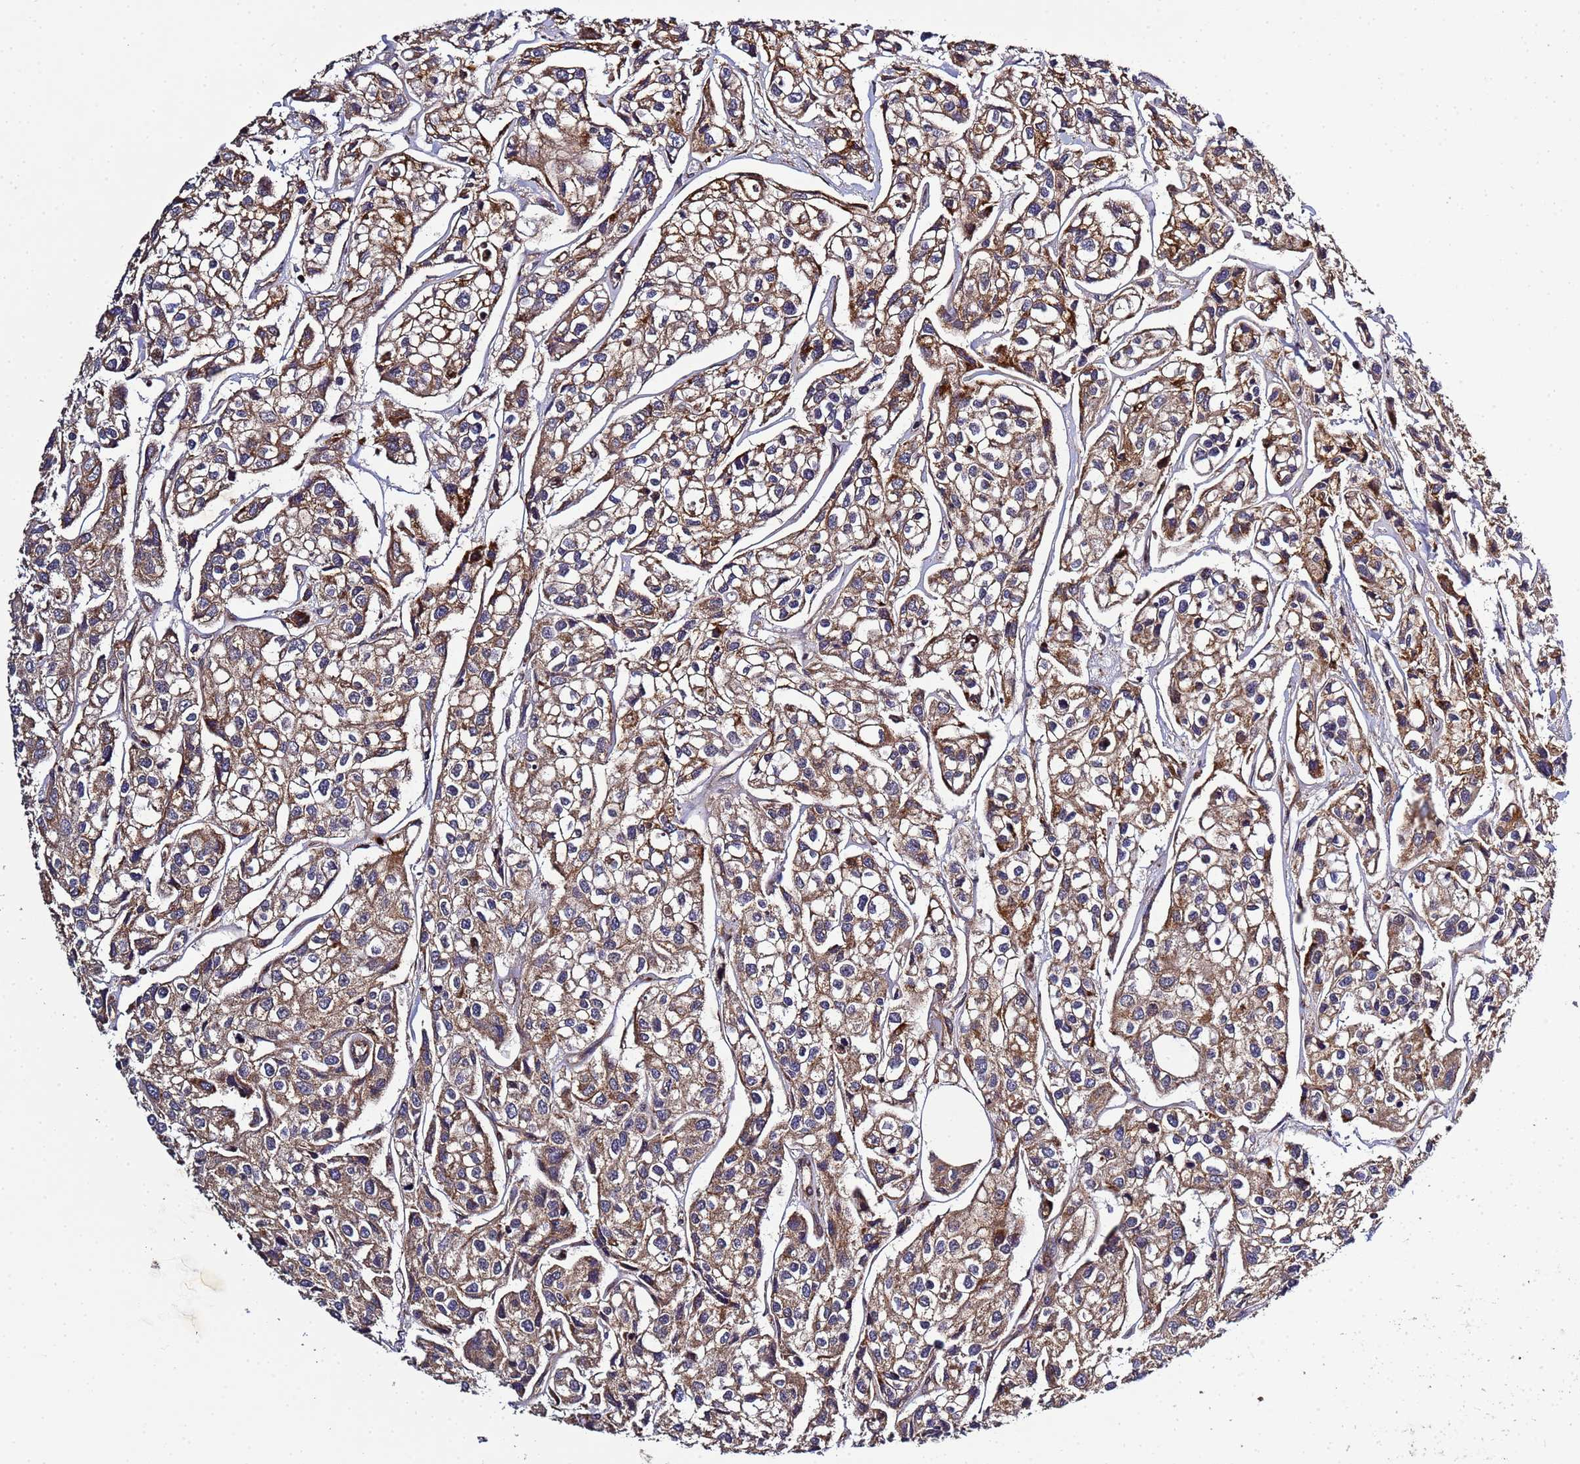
{"staining": {"intensity": "moderate", "quantity": ">75%", "location": "cytoplasmic/membranous"}, "tissue": "urothelial cancer", "cell_type": "Tumor cells", "image_type": "cancer", "snomed": [{"axis": "morphology", "description": "Urothelial carcinoma, High grade"}, {"axis": "topography", "description": "Urinary bladder"}], "caption": "Protein expression analysis of urothelial carcinoma (high-grade) exhibits moderate cytoplasmic/membranous staining in approximately >75% of tumor cells.", "gene": "C8orf34", "patient": {"sex": "male", "age": 67}}